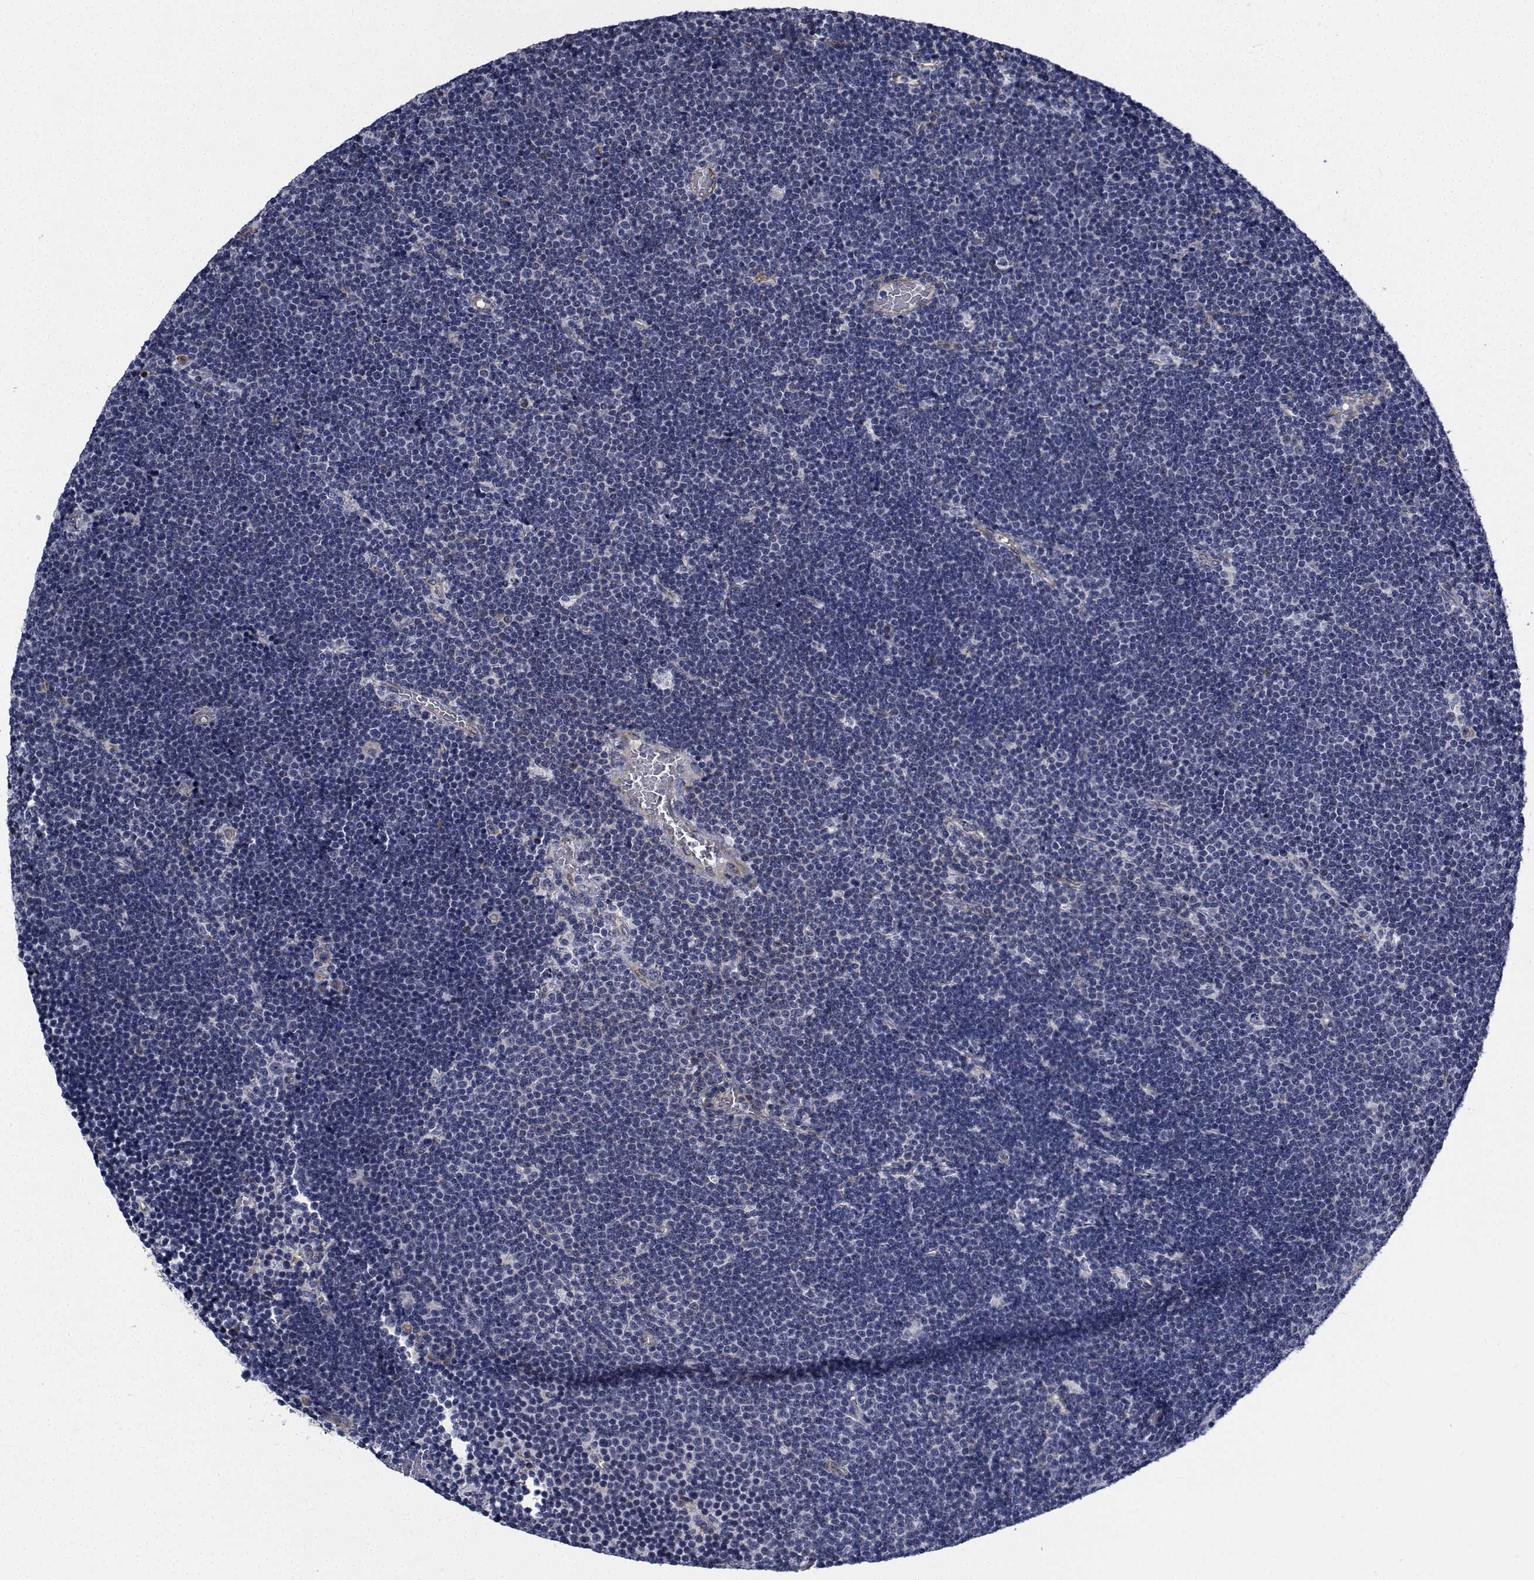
{"staining": {"intensity": "negative", "quantity": "none", "location": "none"}, "tissue": "lymphoma", "cell_type": "Tumor cells", "image_type": "cancer", "snomed": [{"axis": "morphology", "description": "Malignant lymphoma, non-Hodgkin's type, Low grade"}, {"axis": "topography", "description": "Brain"}], "caption": "Tumor cells show no significant expression in lymphoma. Brightfield microscopy of immunohistochemistry (IHC) stained with DAB (3,3'-diaminobenzidine) (brown) and hematoxylin (blue), captured at high magnification.", "gene": "TTBK1", "patient": {"sex": "female", "age": 66}}